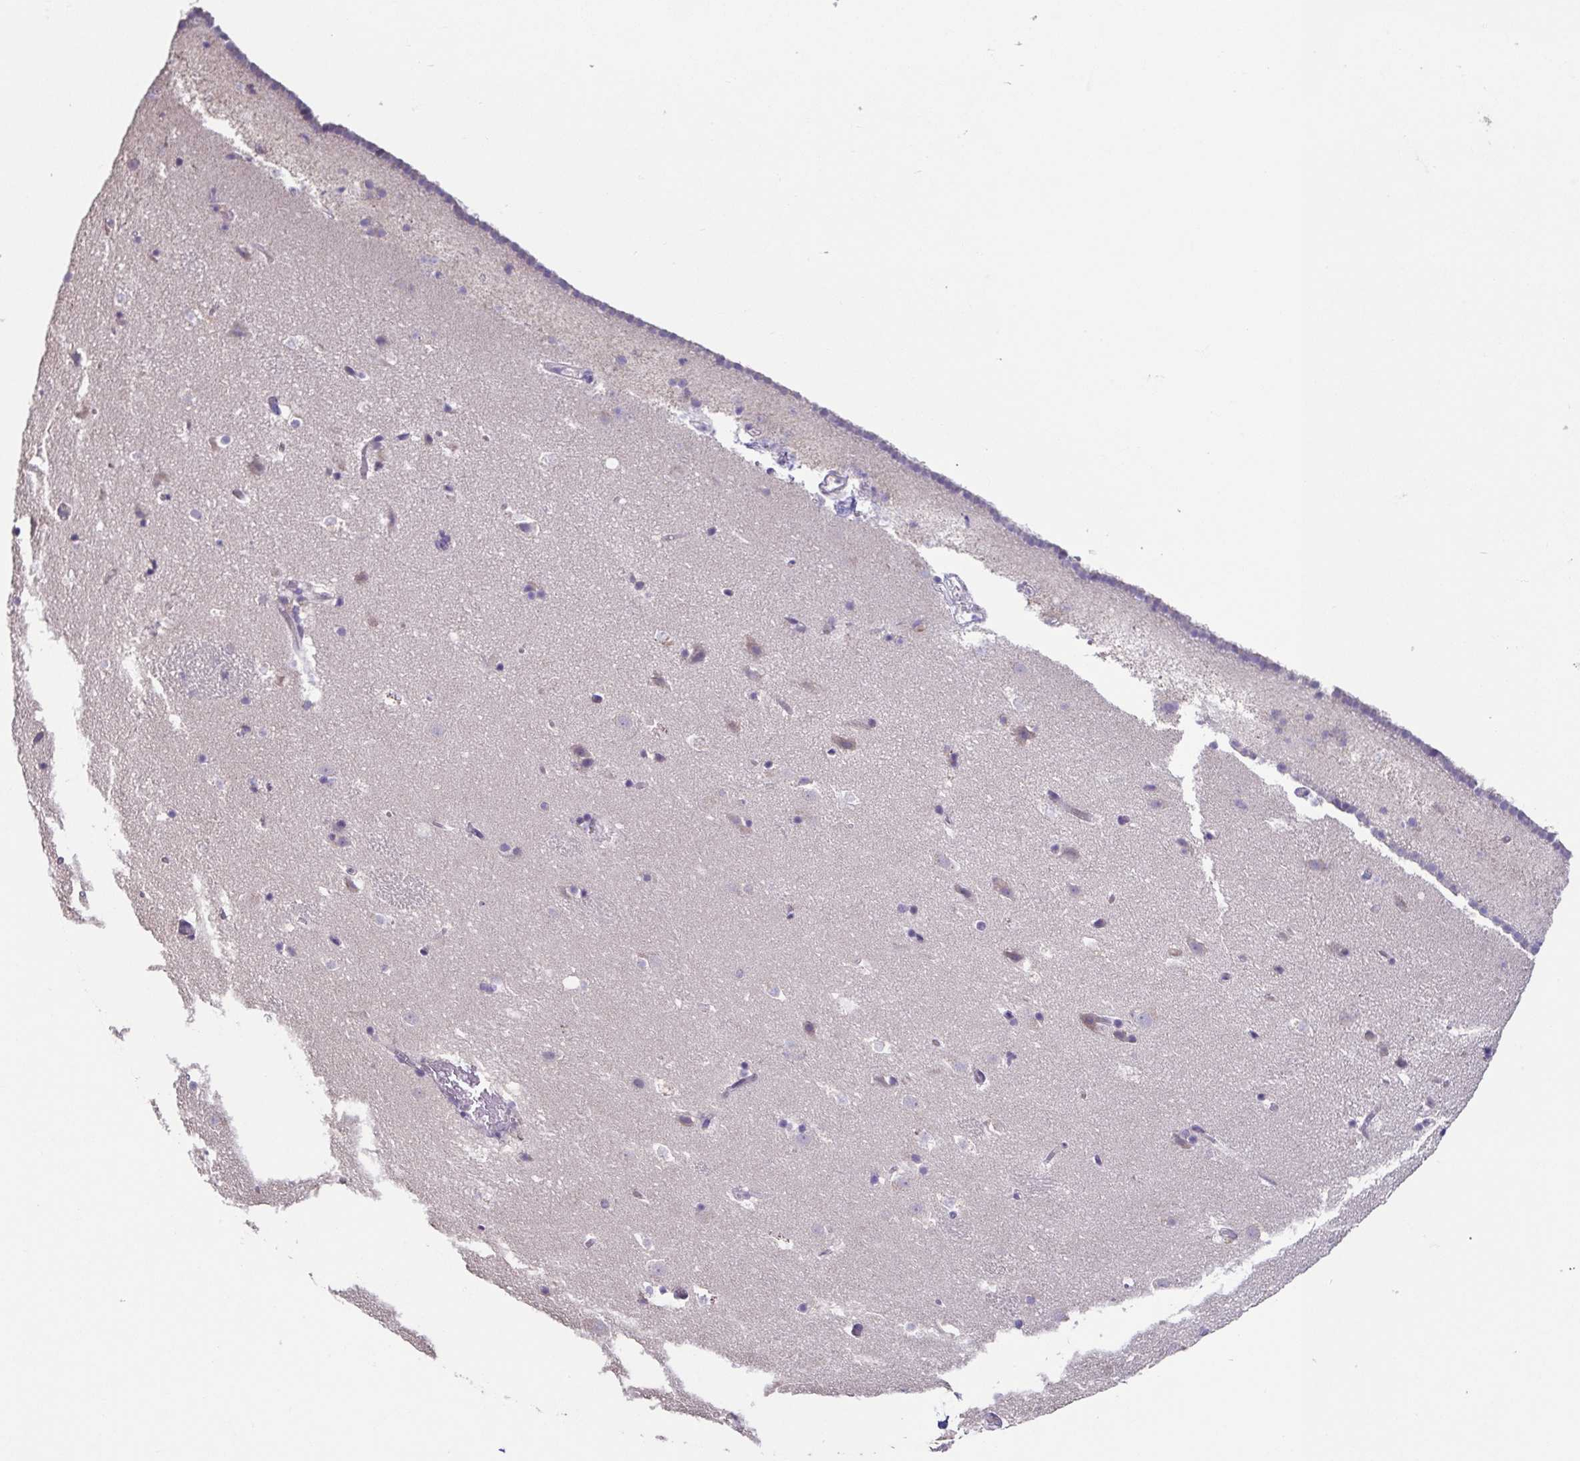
{"staining": {"intensity": "negative", "quantity": "none", "location": "none"}, "tissue": "caudate", "cell_type": "Glial cells", "image_type": "normal", "snomed": [{"axis": "morphology", "description": "Normal tissue, NOS"}, {"axis": "topography", "description": "Lateral ventricle wall"}], "caption": "DAB (3,3'-diaminobenzidine) immunohistochemical staining of unremarkable caudate displays no significant expression in glial cells. The staining is performed using DAB (3,3'-diaminobenzidine) brown chromogen with nuclei counter-stained in using hematoxylin.", "gene": "ACTRT2", "patient": {"sex": "male", "age": 37}}